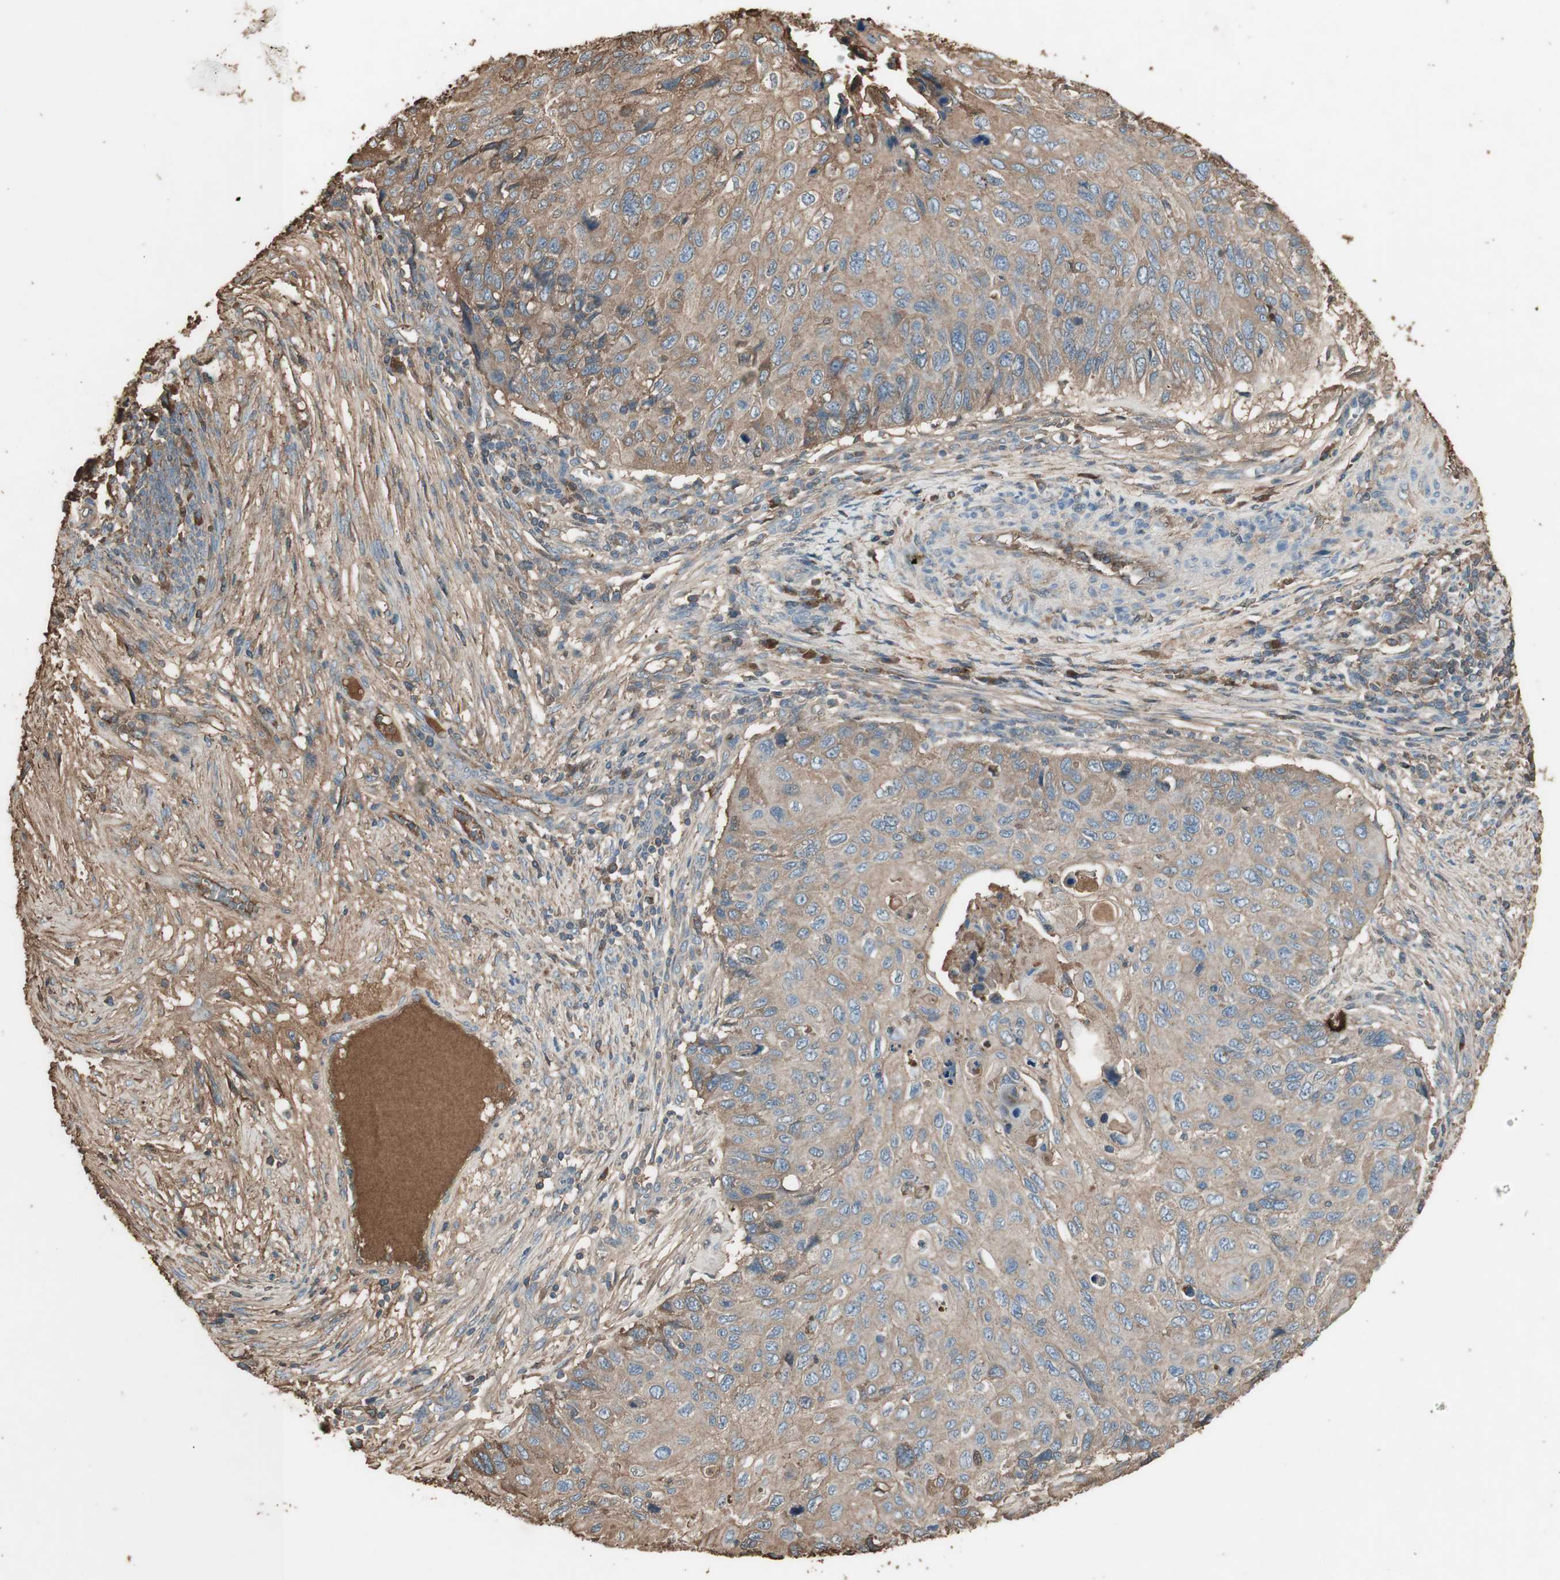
{"staining": {"intensity": "weak", "quantity": ">75%", "location": "cytoplasmic/membranous"}, "tissue": "cervical cancer", "cell_type": "Tumor cells", "image_type": "cancer", "snomed": [{"axis": "morphology", "description": "Squamous cell carcinoma, NOS"}, {"axis": "topography", "description": "Cervix"}], "caption": "A histopathology image of human cervical cancer (squamous cell carcinoma) stained for a protein demonstrates weak cytoplasmic/membranous brown staining in tumor cells.", "gene": "MMP14", "patient": {"sex": "female", "age": 70}}